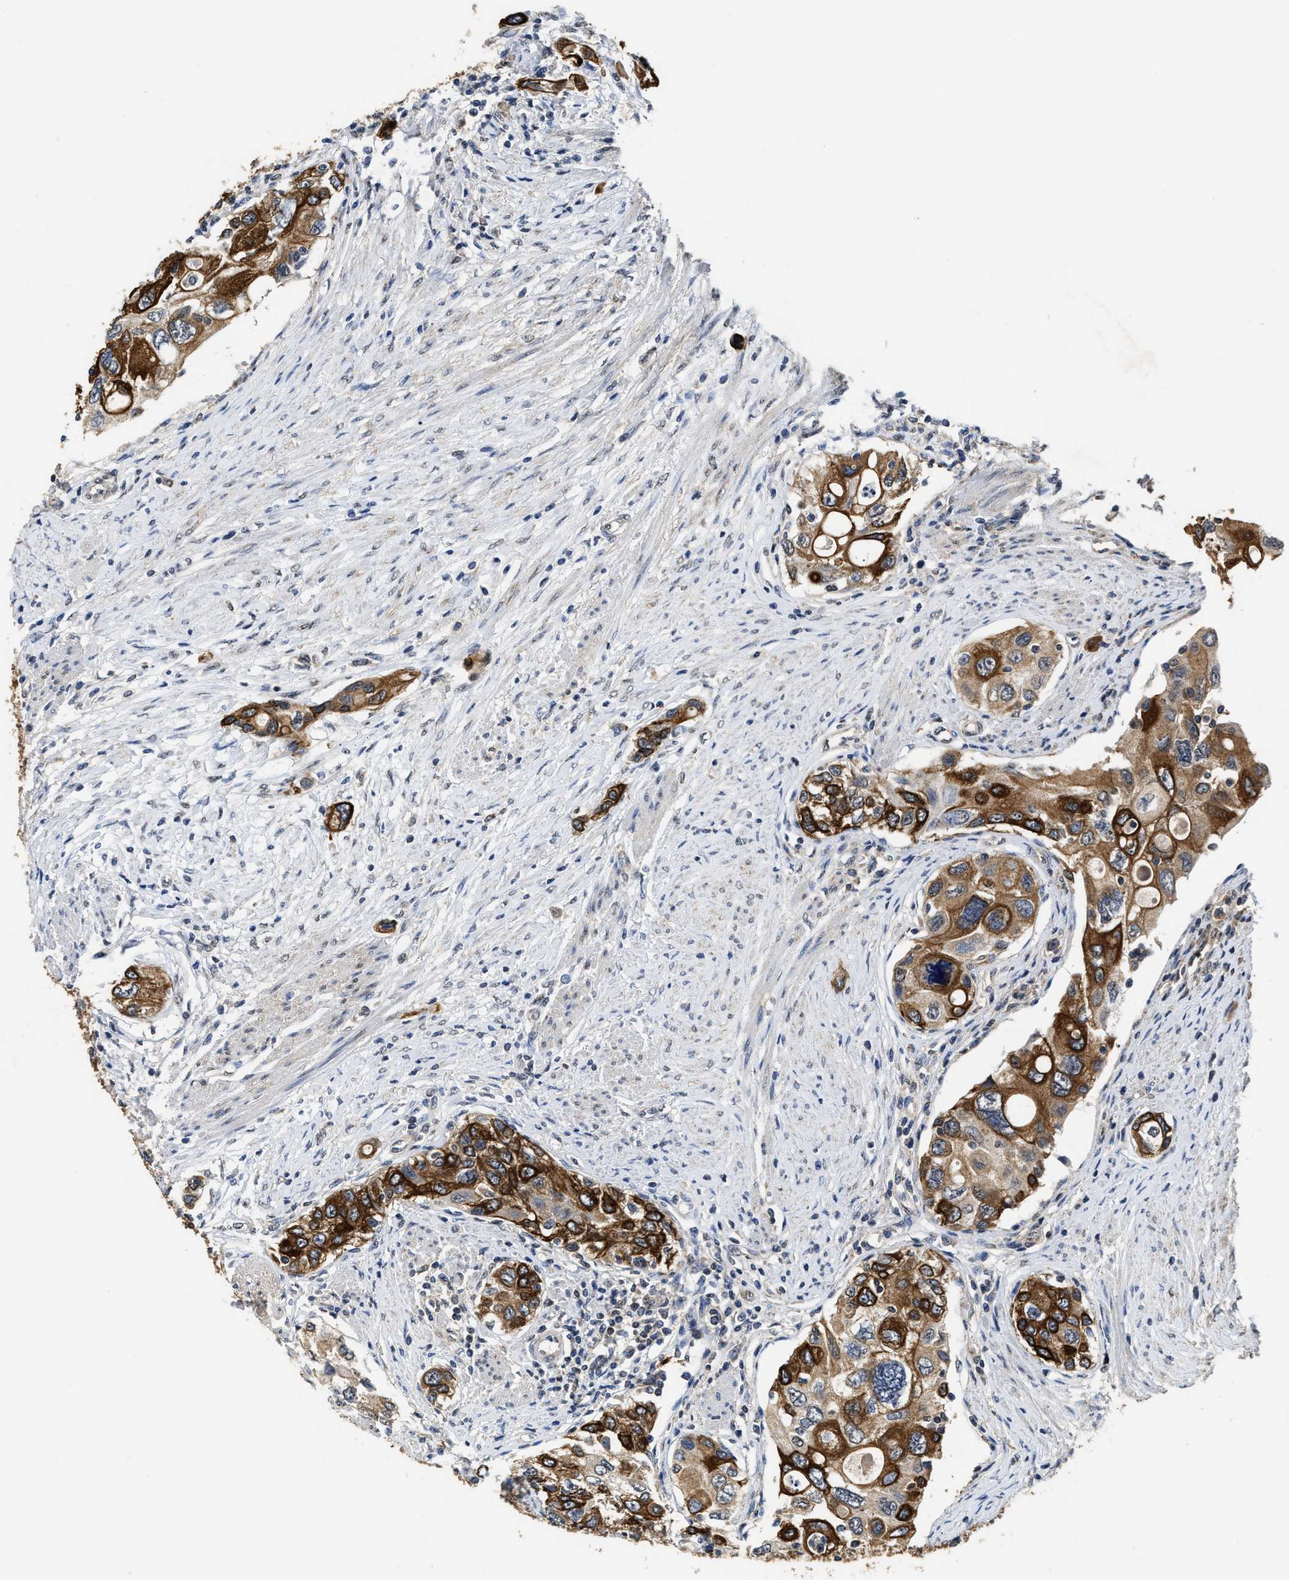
{"staining": {"intensity": "strong", "quantity": ">75%", "location": "cytoplasmic/membranous"}, "tissue": "urothelial cancer", "cell_type": "Tumor cells", "image_type": "cancer", "snomed": [{"axis": "morphology", "description": "Urothelial carcinoma, High grade"}, {"axis": "topography", "description": "Urinary bladder"}], "caption": "Human urothelial carcinoma (high-grade) stained for a protein (brown) demonstrates strong cytoplasmic/membranous positive staining in approximately >75% of tumor cells.", "gene": "CTNNA1", "patient": {"sex": "female", "age": 56}}